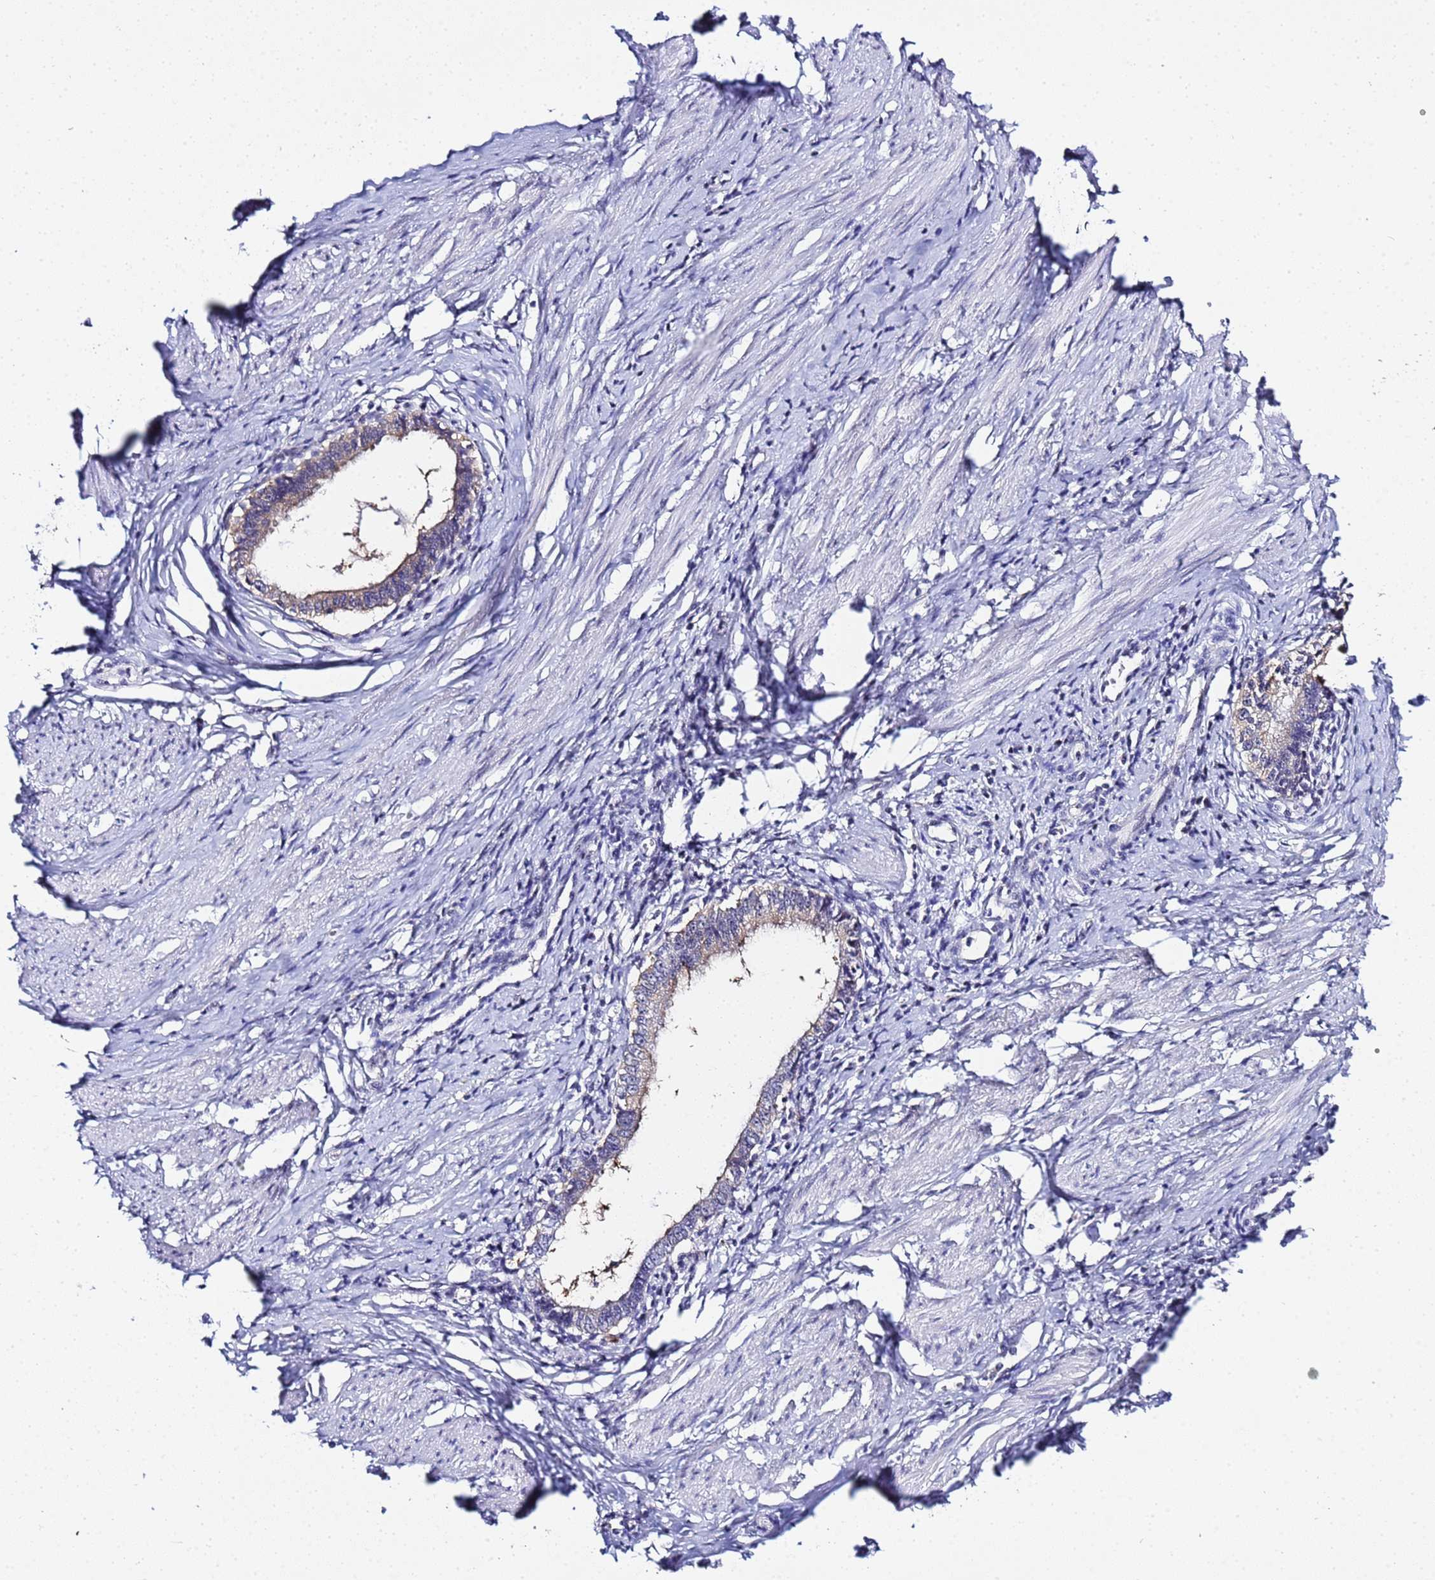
{"staining": {"intensity": "weak", "quantity": "25%-75%", "location": "cytoplasmic/membranous"}, "tissue": "cervical cancer", "cell_type": "Tumor cells", "image_type": "cancer", "snomed": [{"axis": "morphology", "description": "Adenocarcinoma, NOS"}, {"axis": "topography", "description": "Cervix"}], "caption": "This histopathology image reveals immunohistochemistry (IHC) staining of adenocarcinoma (cervical), with low weak cytoplasmic/membranous expression in approximately 25%-75% of tumor cells.", "gene": "ACTL6B", "patient": {"sex": "female", "age": 36}}